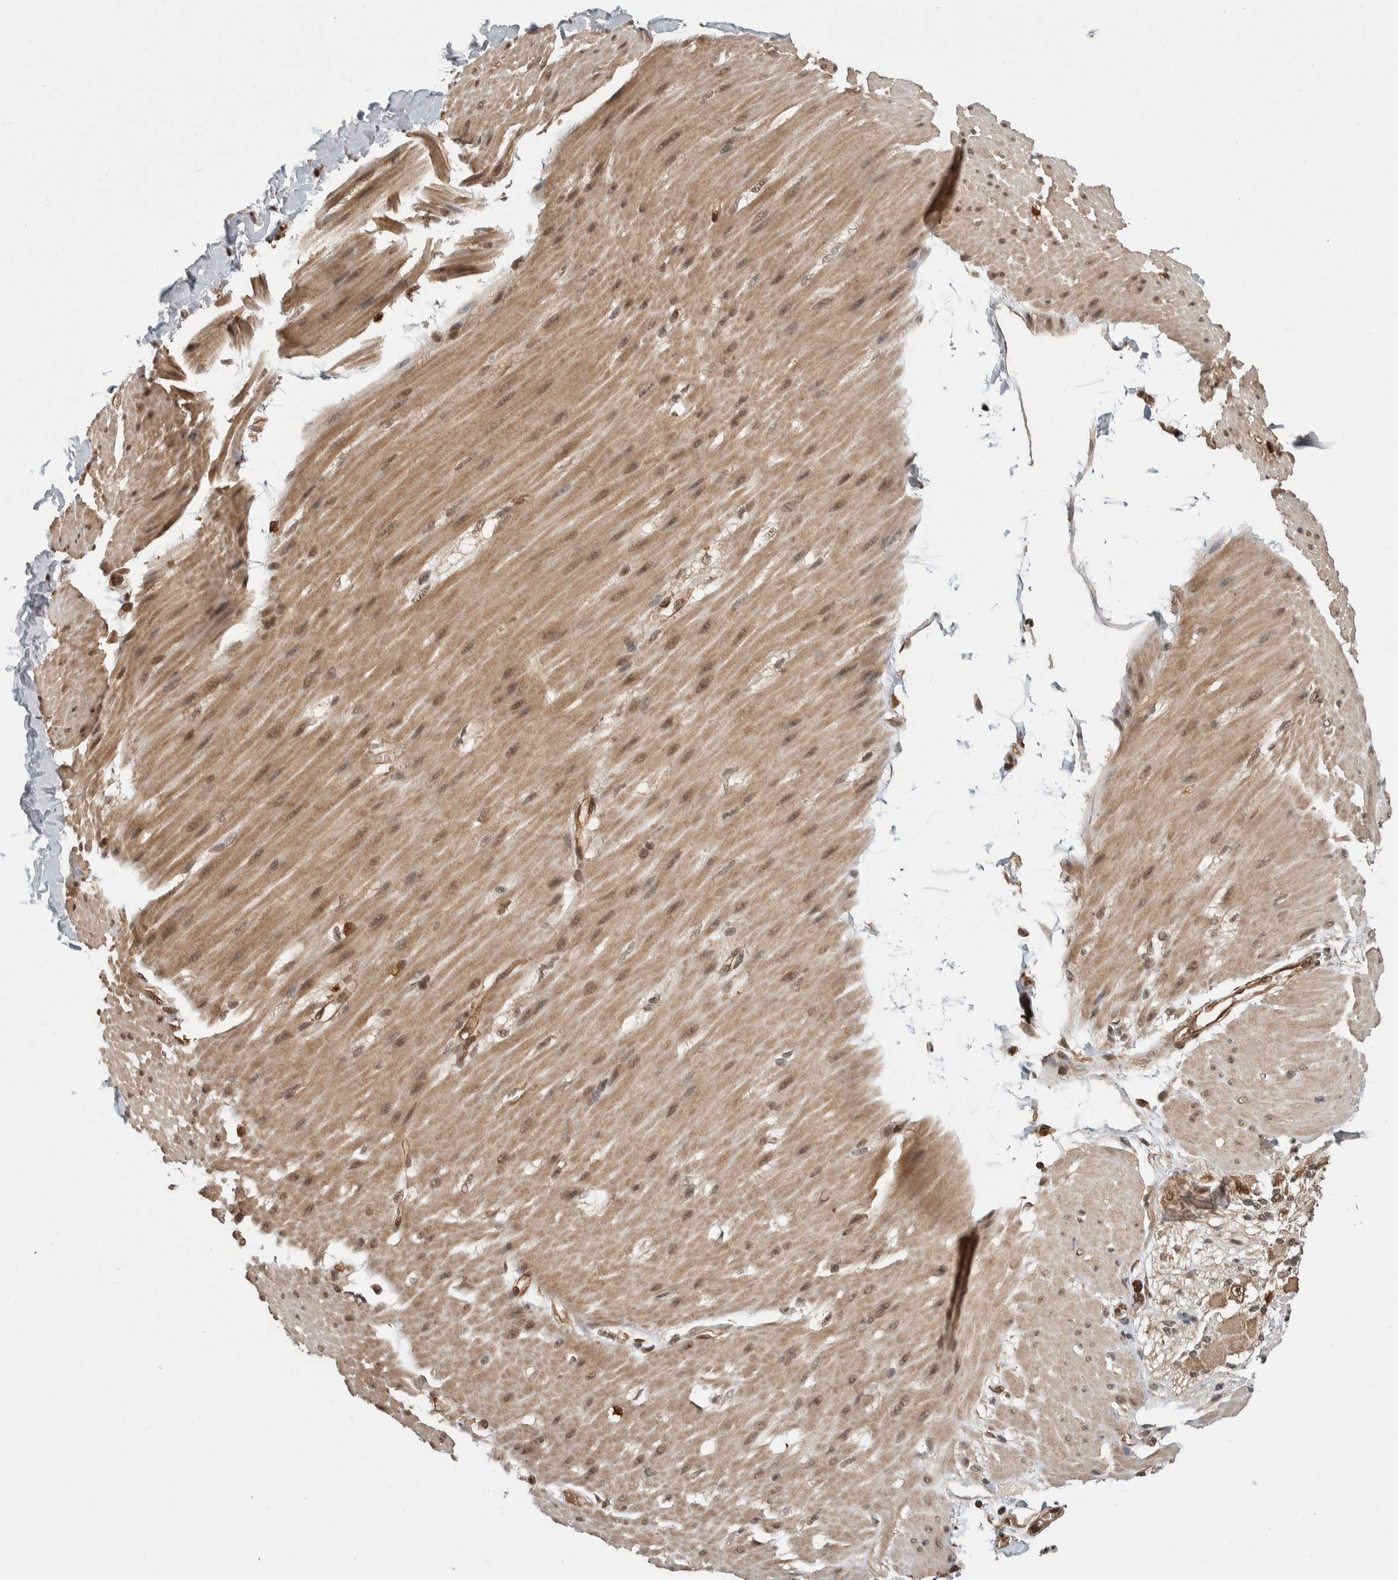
{"staining": {"intensity": "moderate", "quantity": ">75%", "location": "cytoplasmic/membranous,nuclear"}, "tissue": "adipose tissue", "cell_type": "Adipocytes", "image_type": "normal", "snomed": [{"axis": "morphology", "description": "Normal tissue, NOS"}, {"axis": "morphology", "description": "Adenocarcinoma, NOS"}, {"axis": "topography", "description": "Duodenum"}, {"axis": "topography", "description": "Peripheral nerve tissue"}], "caption": "Normal adipose tissue was stained to show a protein in brown. There is medium levels of moderate cytoplasmic/membranous,nuclear expression in about >75% of adipocytes. (IHC, brightfield microscopy, high magnification).", "gene": "ZNF592", "patient": {"sex": "female", "age": 60}}